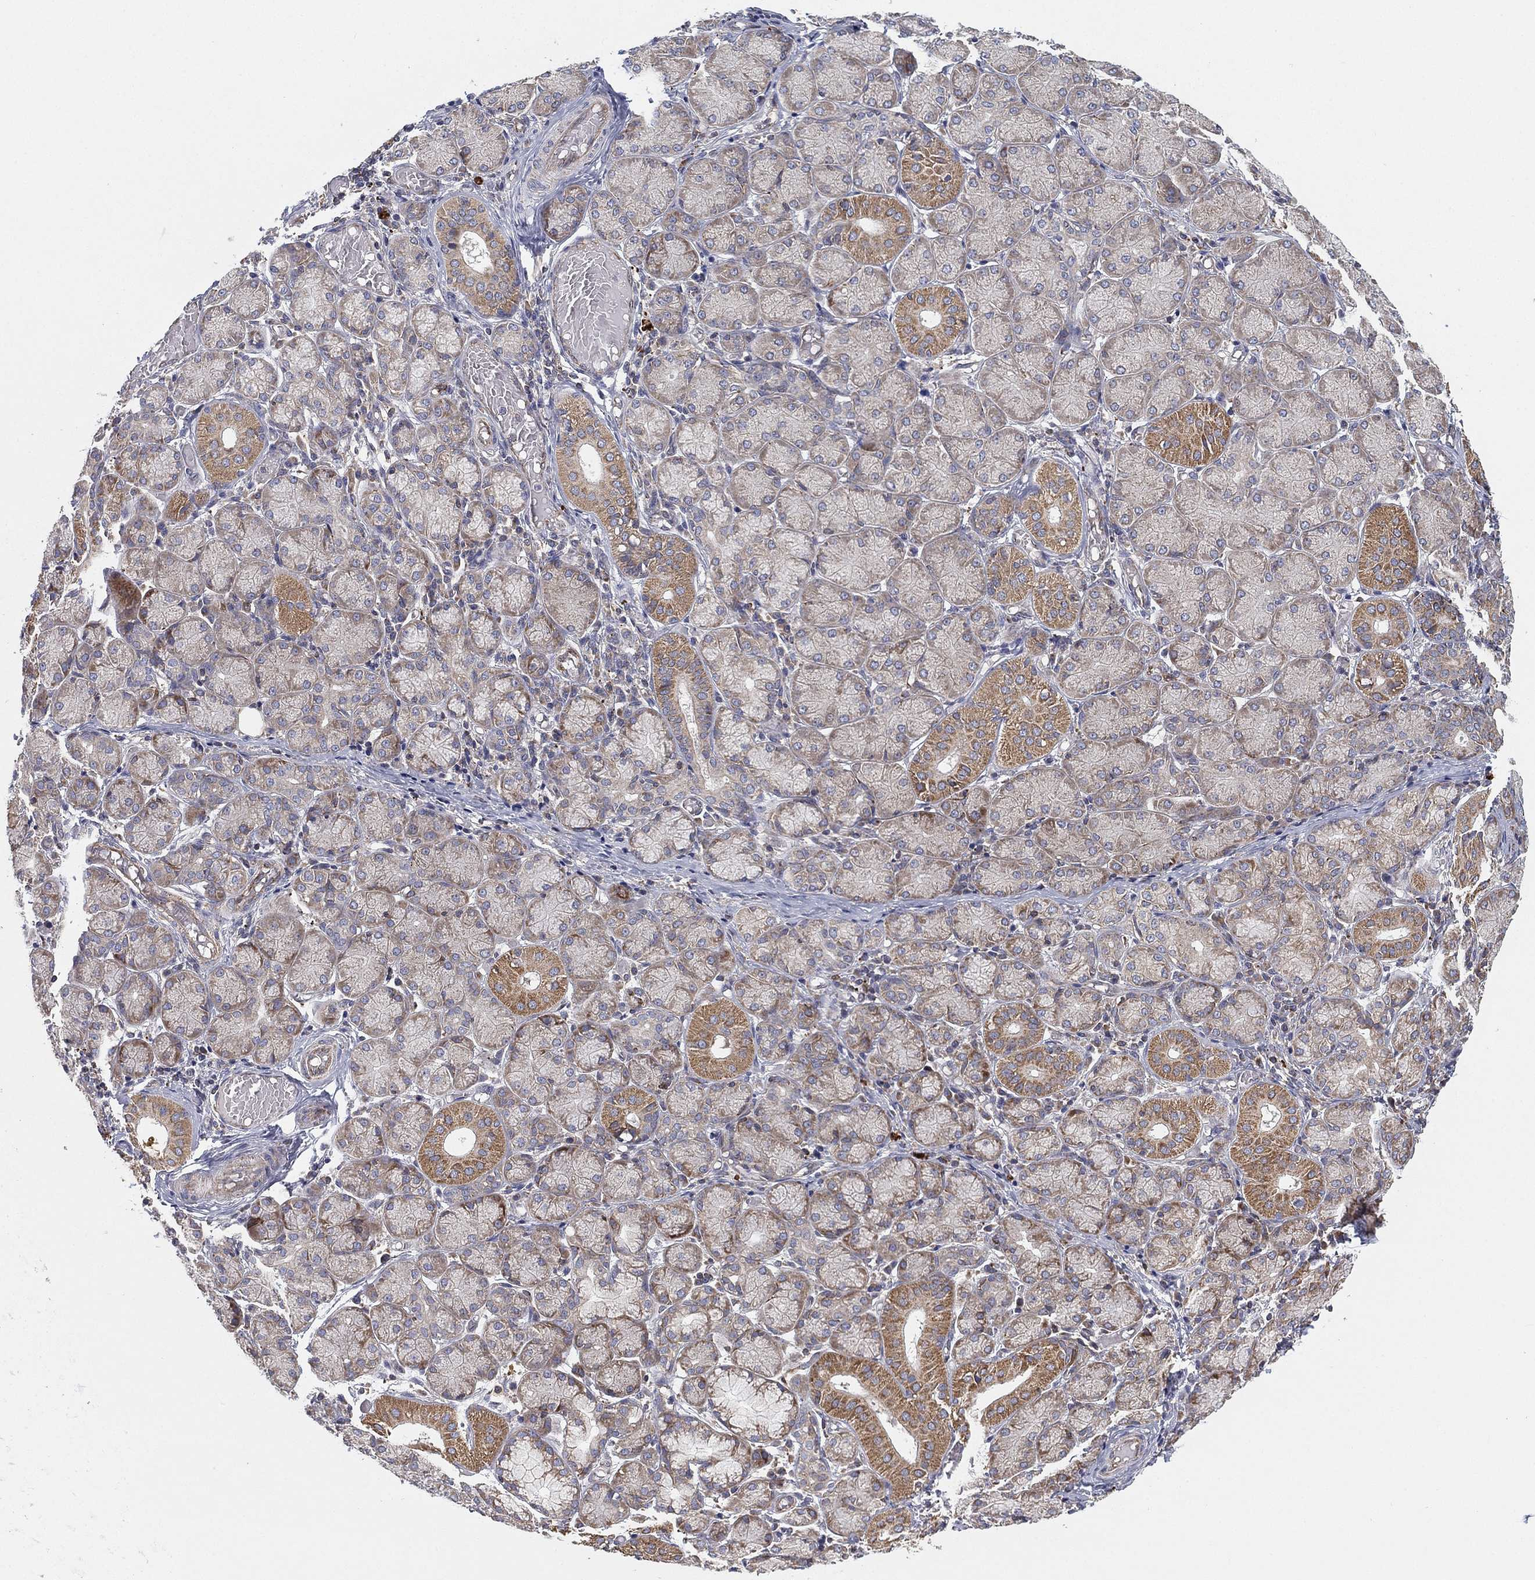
{"staining": {"intensity": "weak", "quantity": "25%-75%", "location": "cytoplasmic/membranous"}, "tissue": "salivary gland", "cell_type": "Glandular cells", "image_type": "normal", "snomed": [{"axis": "morphology", "description": "Normal tissue, NOS"}, {"axis": "topography", "description": "Salivary gland"}, {"axis": "topography", "description": "Peripheral nerve tissue"}], "caption": "Immunohistochemical staining of unremarkable human salivary gland displays weak cytoplasmic/membranous protein positivity in approximately 25%-75% of glandular cells.", "gene": "CYB5B", "patient": {"sex": "female", "age": 24}}